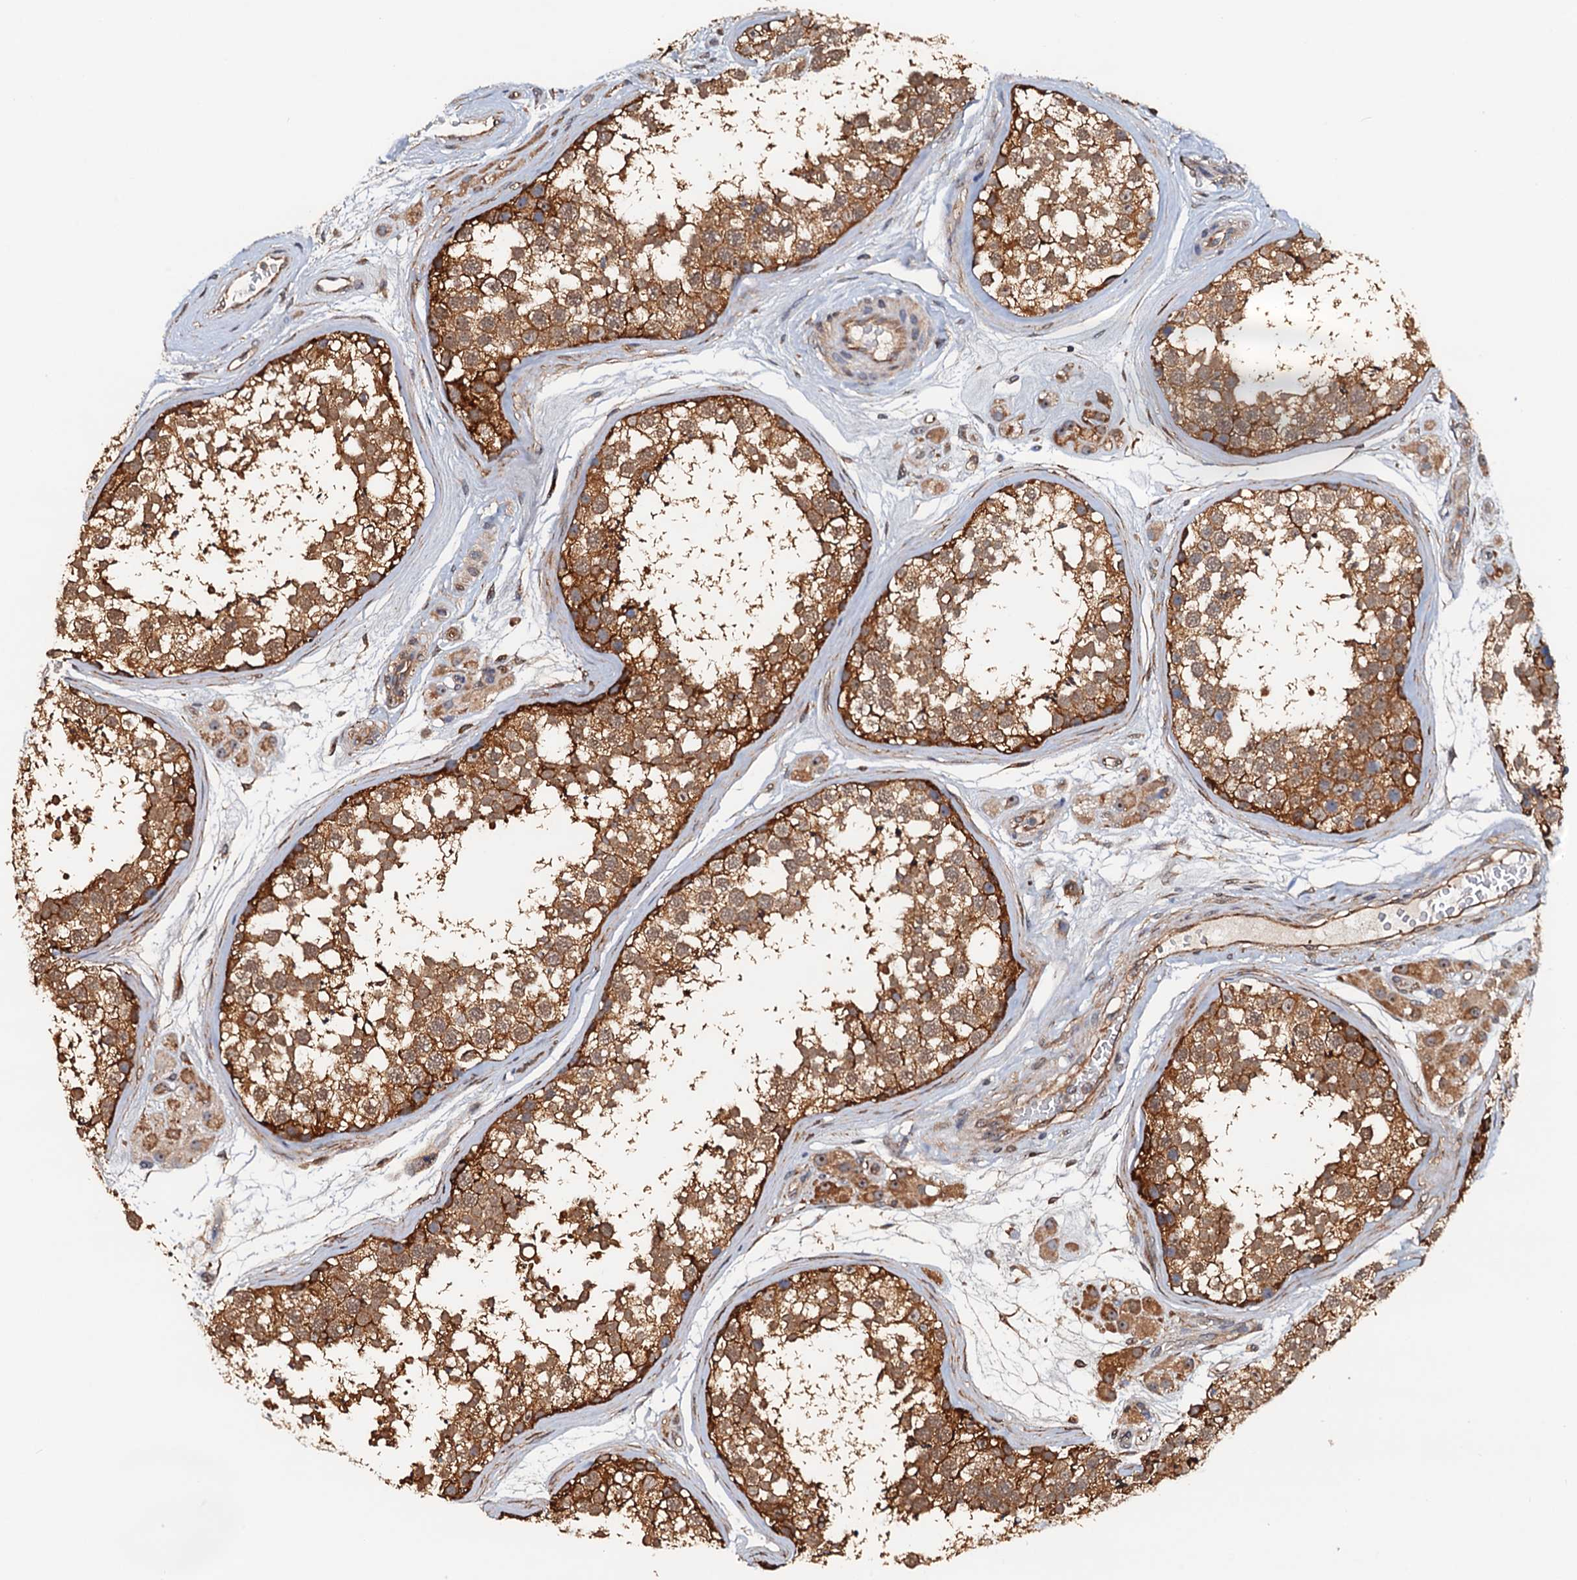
{"staining": {"intensity": "strong", "quantity": ">75%", "location": "cytoplasmic/membranous"}, "tissue": "testis", "cell_type": "Cells in seminiferous ducts", "image_type": "normal", "snomed": [{"axis": "morphology", "description": "Normal tissue, NOS"}, {"axis": "topography", "description": "Testis"}], "caption": "Strong cytoplasmic/membranous staining is identified in approximately >75% of cells in seminiferous ducts in unremarkable testis.", "gene": "USP6NL", "patient": {"sex": "male", "age": 56}}